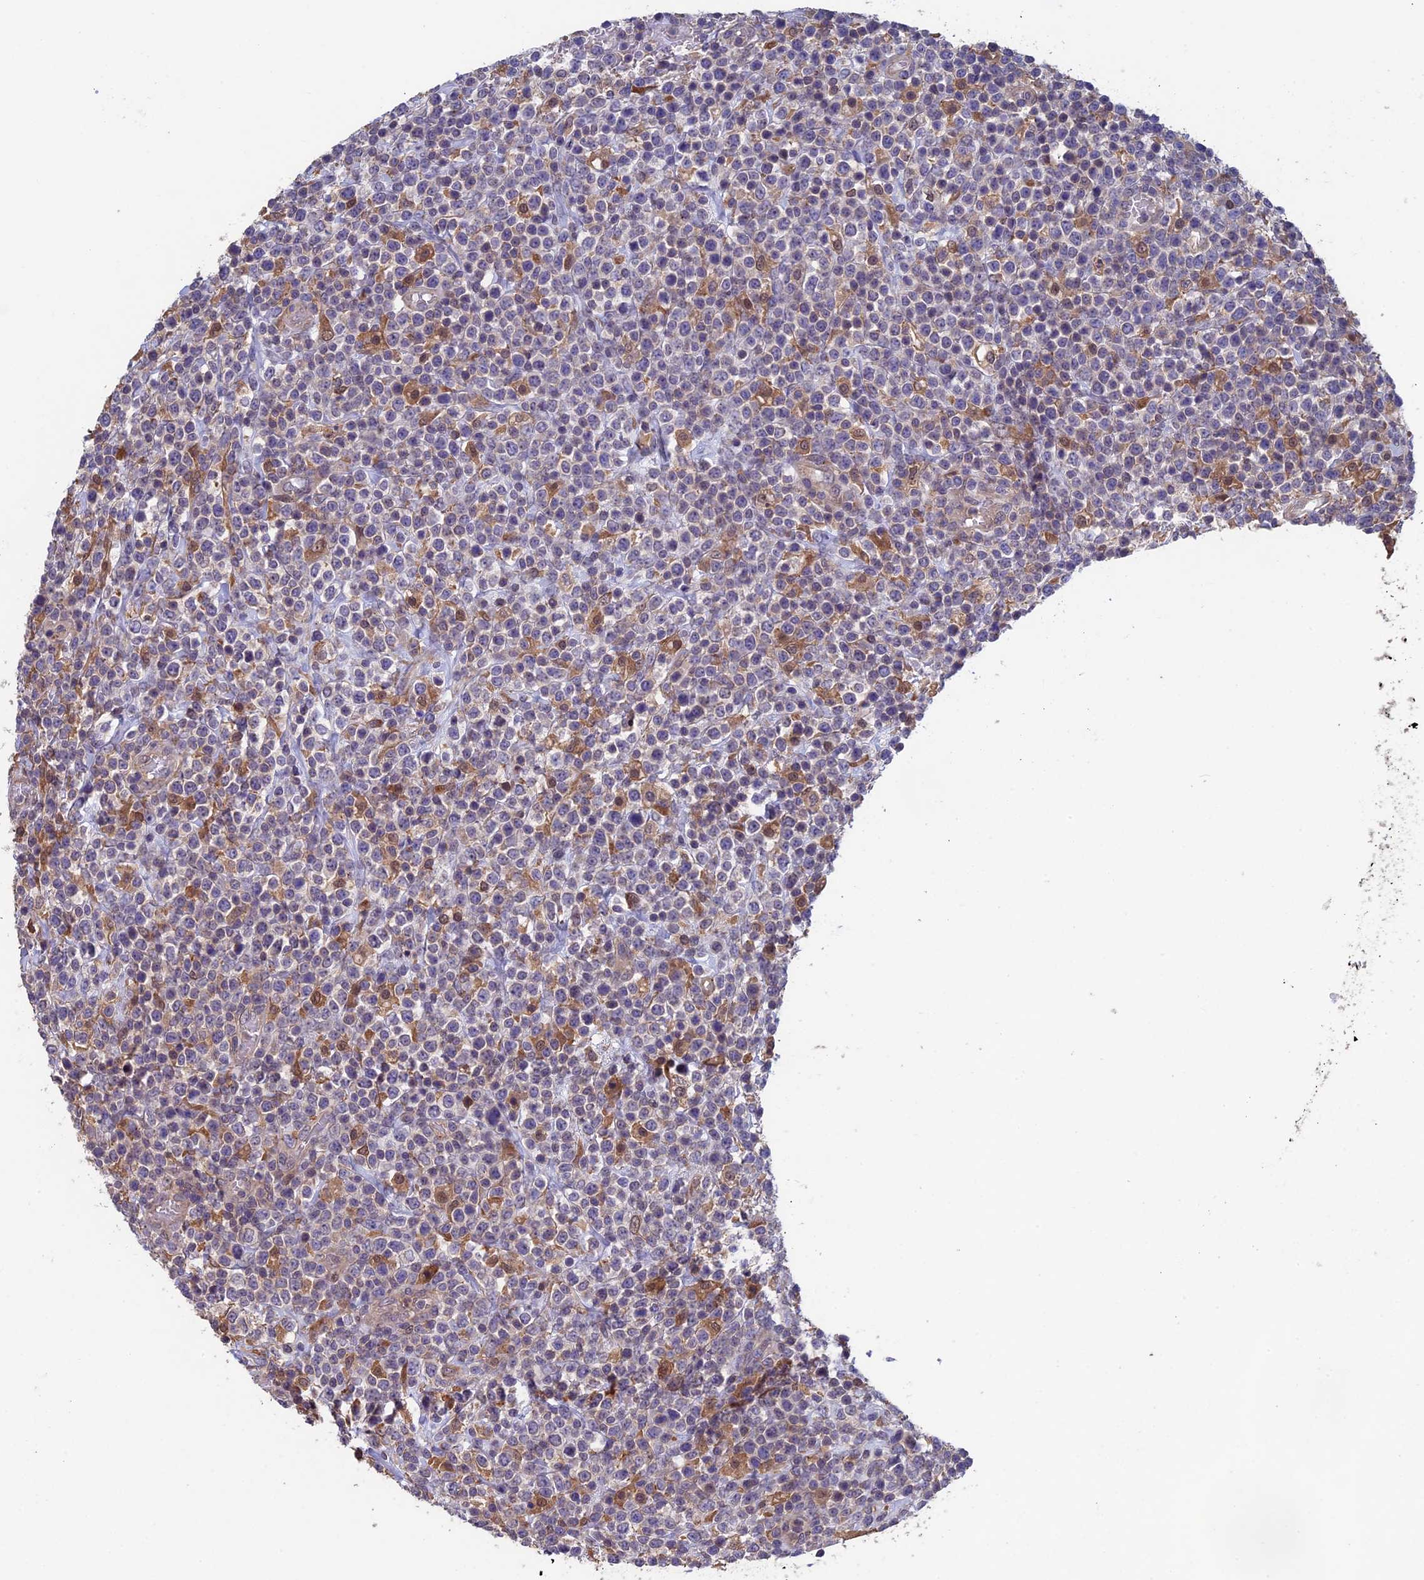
{"staining": {"intensity": "negative", "quantity": "none", "location": "none"}, "tissue": "lymphoma", "cell_type": "Tumor cells", "image_type": "cancer", "snomed": [{"axis": "morphology", "description": "Malignant lymphoma, non-Hodgkin's type, High grade"}, {"axis": "topography", "description": "Colon"}], "caption": "High-grade malignant lymphoma, non-Hodgkin's type stained for a protein using immunohistochemistry exhibits no positivity tumor cells.", "gene": "LCMT1", "patient": {"sex": "female", "age": 53}}